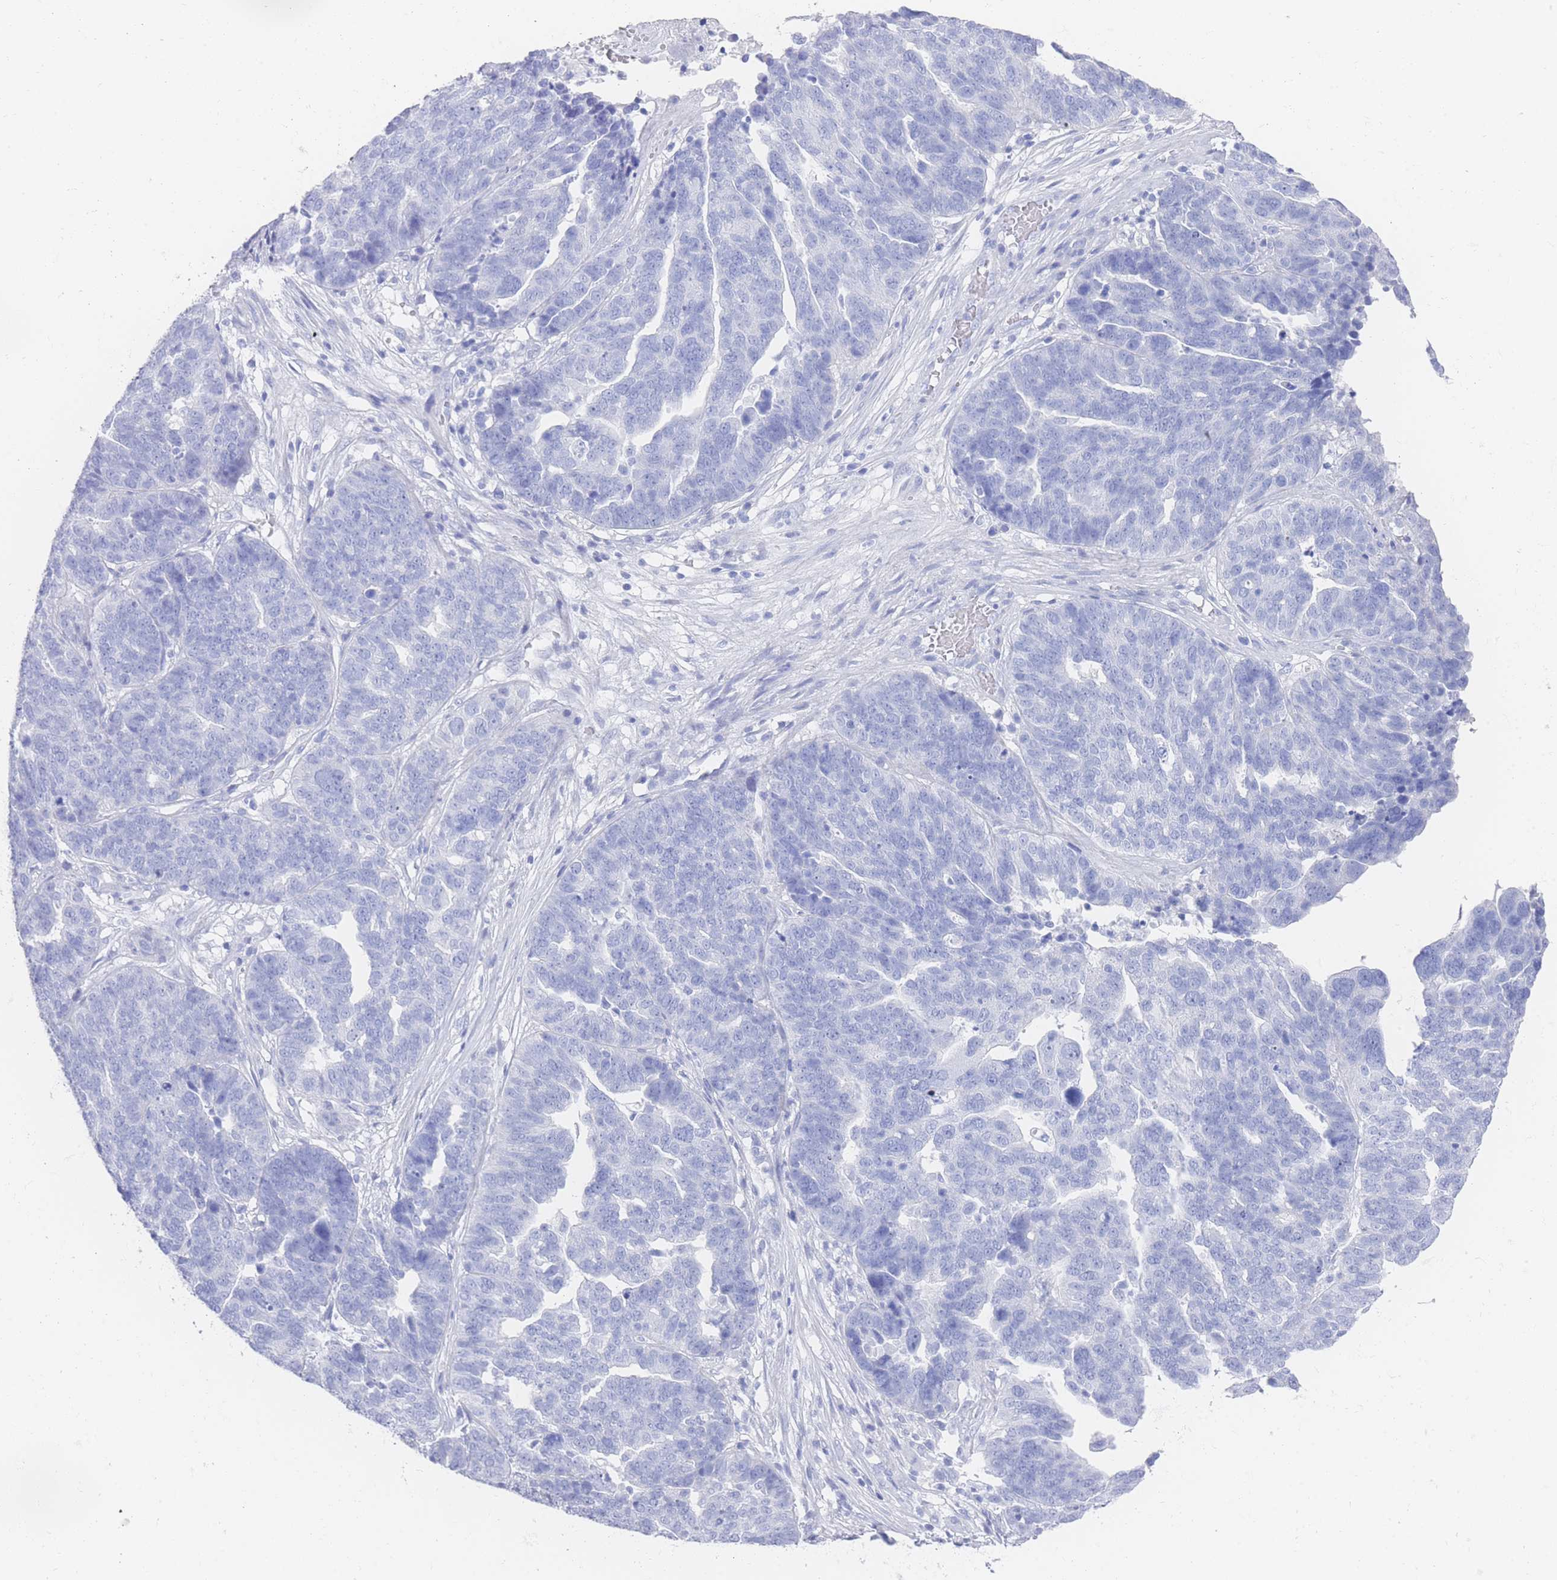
{"staining": {"intensity": "negative", "quantity": "none", "location": "none"}, "tissue": "ovarian cancer", "cell_type": "Tumor cells", "image_type": "cancer", "snomed": [{"axis": "morphology", "description": "Cystadenocarcinoma, serous, NOS"}, {"axis": "topography", "description": "Ovary"}], "caption": "Immunohistochemical staining of human ovarian serous cystadenocarcinoma exhibits no significant expression in tumor cells.", "gene": "LRRC37A", "patient": {"sex": "female", "age": 59}}